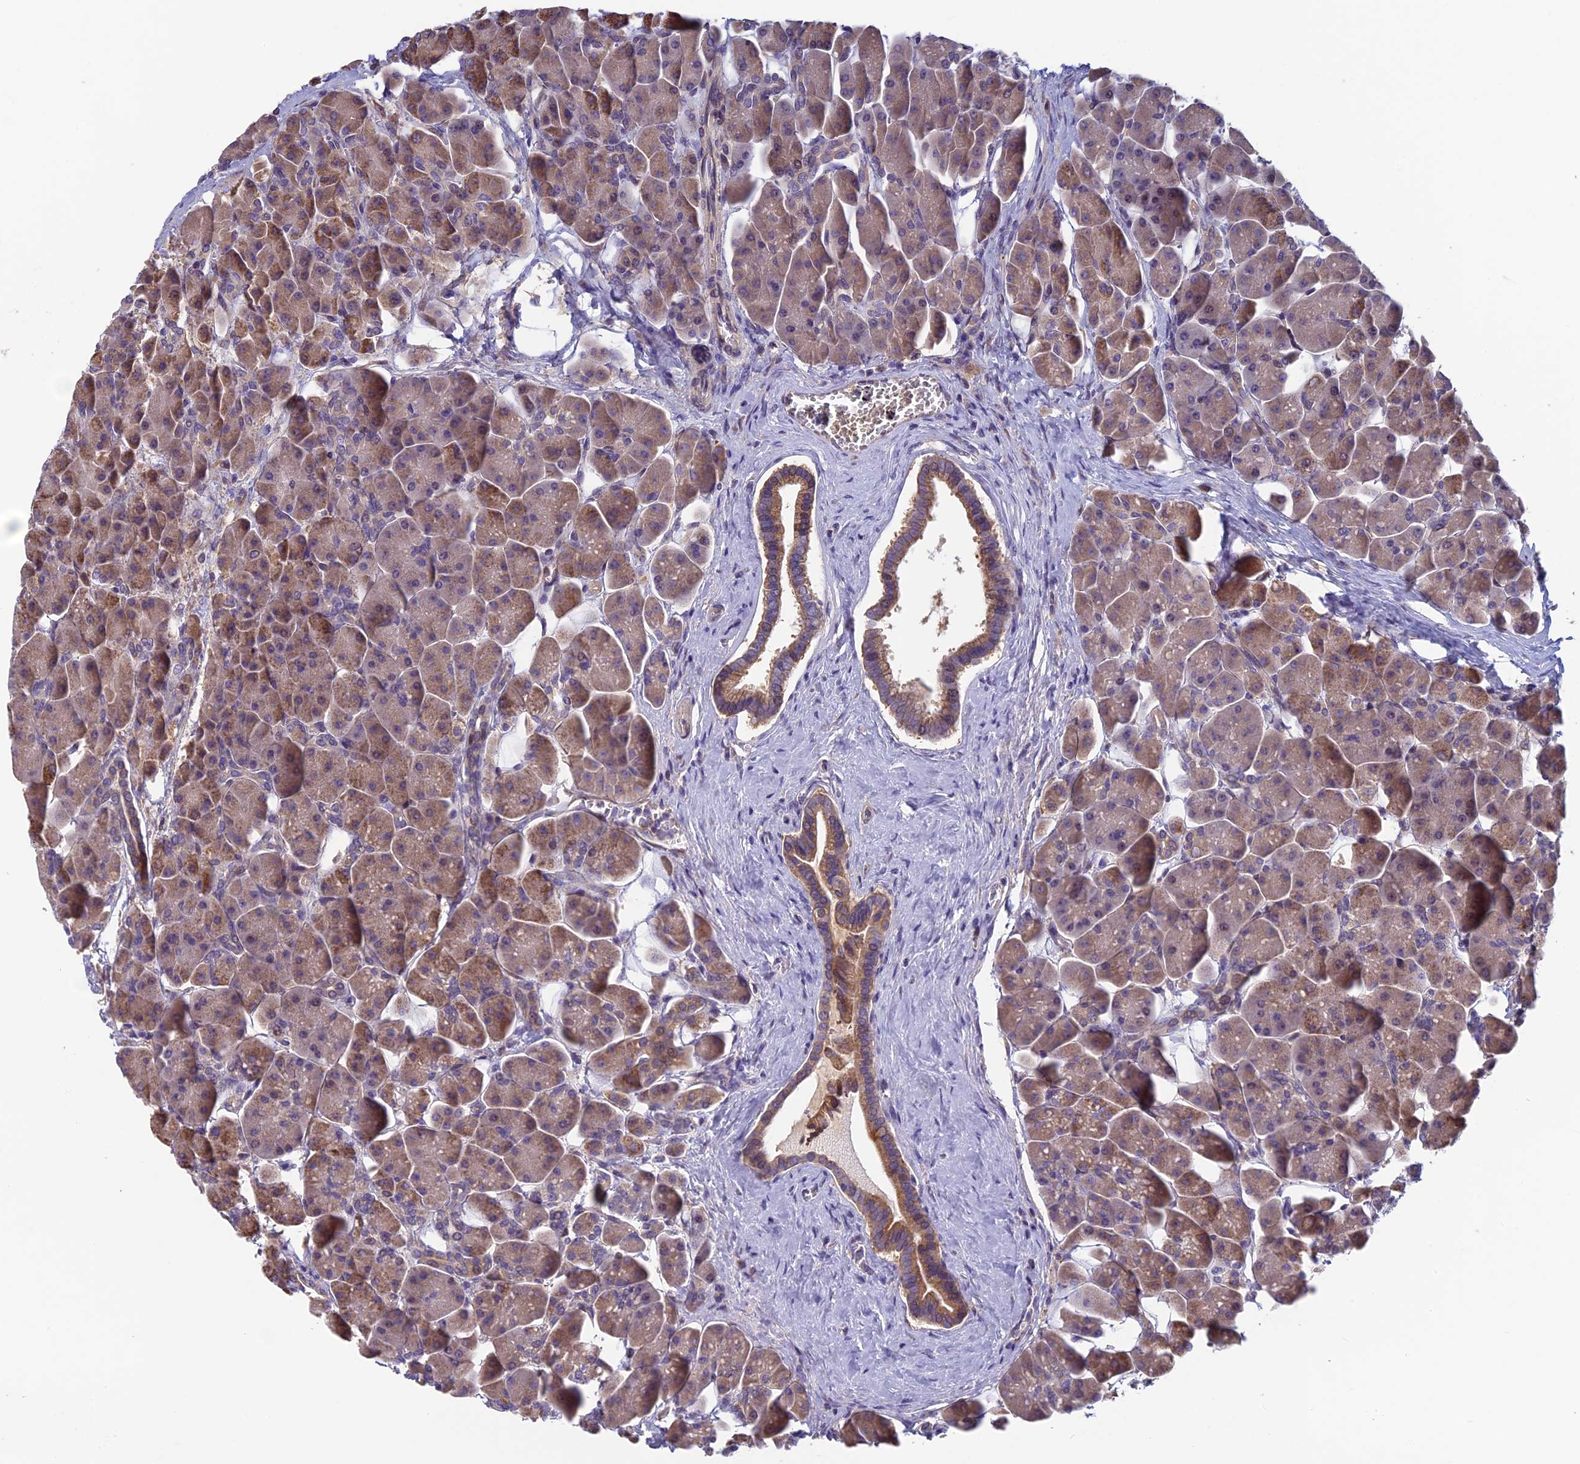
{"staining": {"intensity": "moderate", "quantity": "25%-75%", "location": "cytoplasmic/membranous"}, "tissue": "pancreas", "cell_type": "Exocrine glandular cells", "image_type": "normal", "snomed": [{"axis": "morphology", "description": "Normal tissue, NOS"}, {"axis": "topography", "description": "Pancreas"}], "caption": "A high-resolution histopathology image shows IHC staining of benign pancreas, which exhibits moderate cytoplasmic/membranous staining in about 25%-75% of exocrine glandular cells. Using DAB (3,3'-diaminobenzidine) (brown) and hematoxylin (blue) stains, captured at high magnification using brightfield microscopy.", "gene": "HECA", "patient": {"sex": "male", "age": 66}}